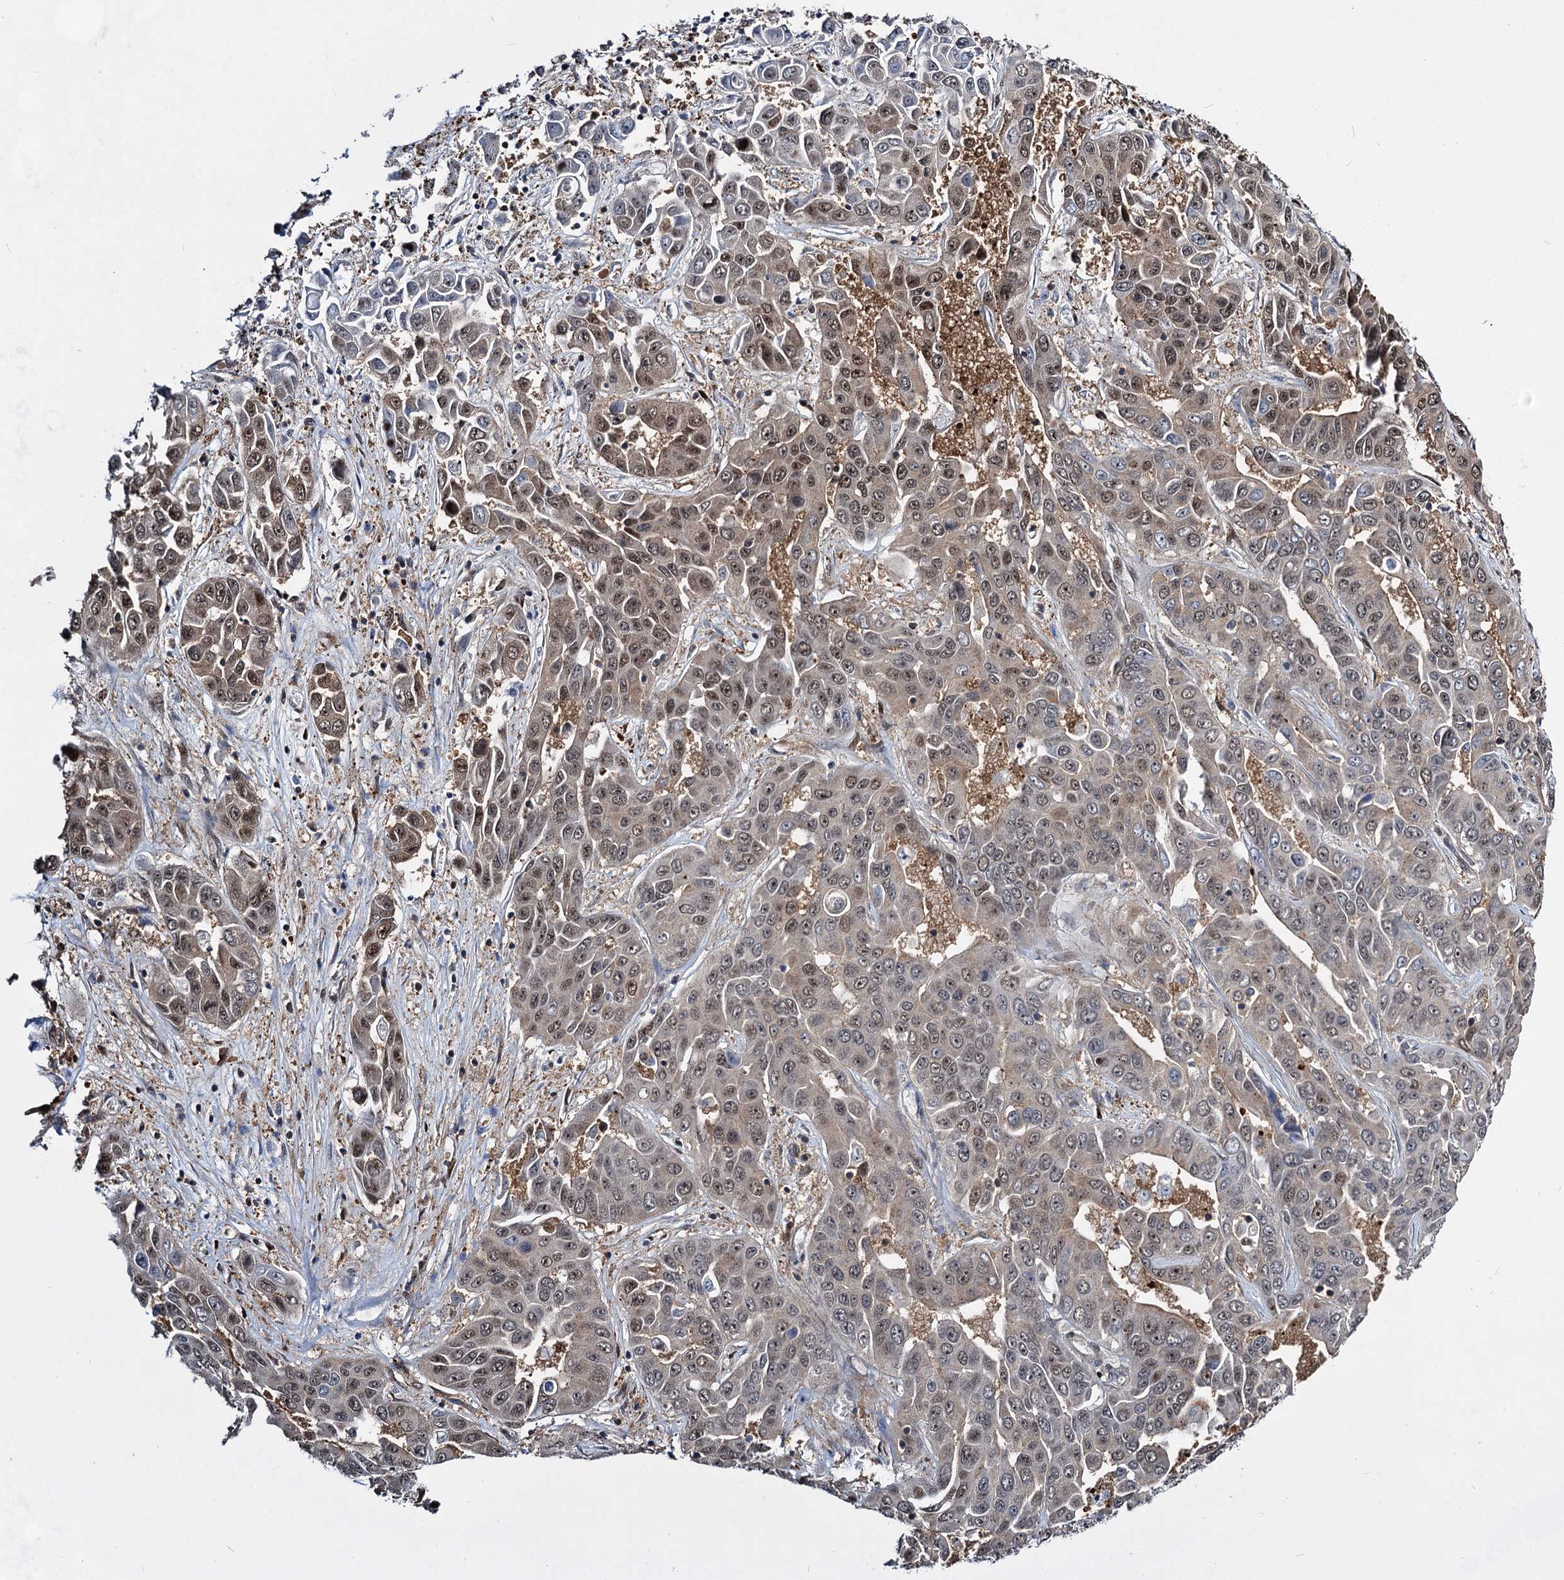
{"staining": {"intensity": "weak", "quantity": "25%-75%", "location": "nuclear"}, "tissue": "liver cancer", "cell_type": "Tumor cells", "image_type": "cancer", "snomed": [{"axis": "morphology", "description": "Cholangiocarcinoma"}, {"axis": "topography", "description": "Liver"}], "caption": "Protein analysis of liver cancer tissue exhibits weak nuclear positivity in about 25%-75% of tumor cells.", "gene": "GPBP1", "patient": {"sex": "female", "age": 52}}